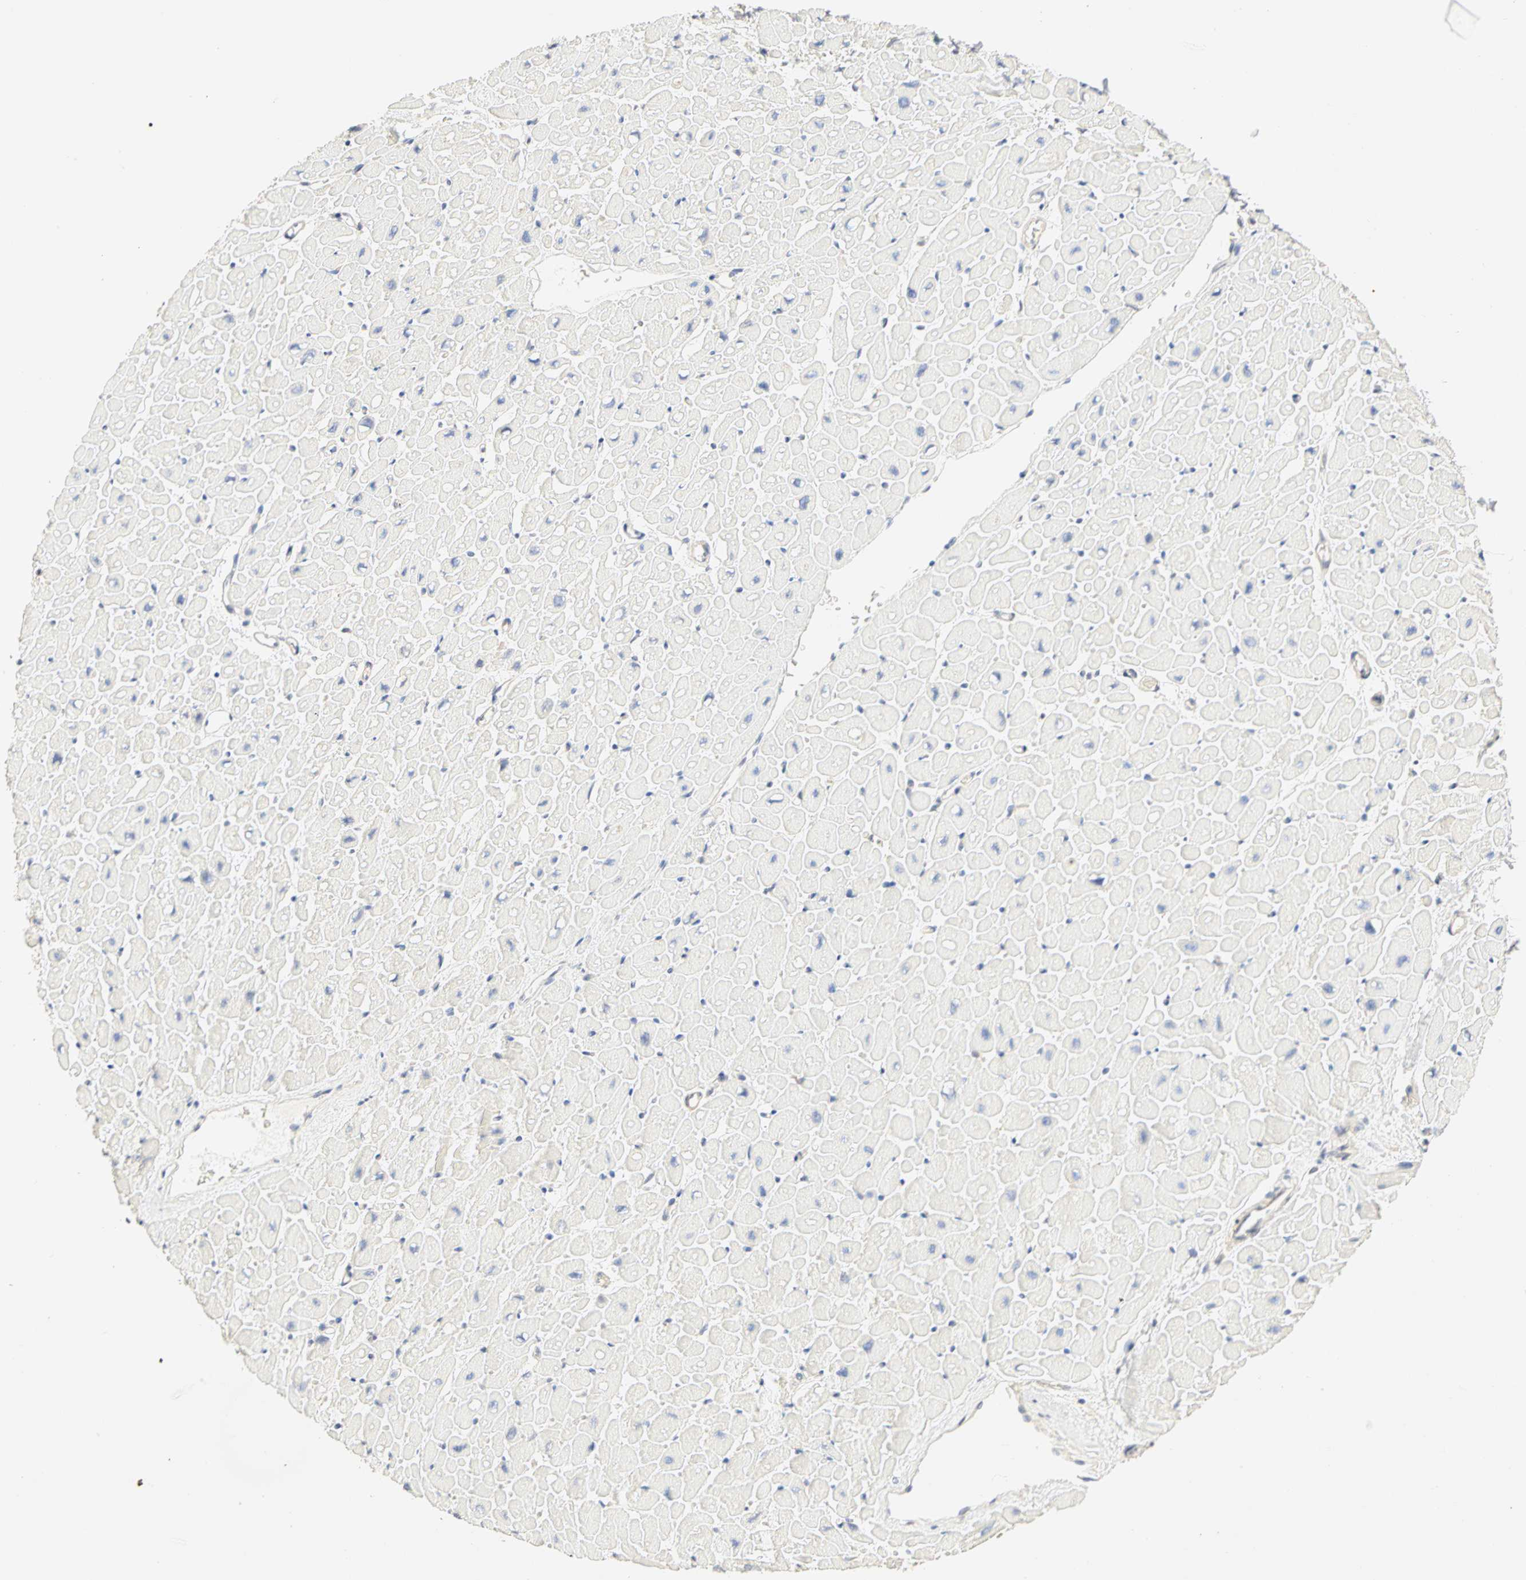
{"staining": {"intensity": "negative", "quantity": "none", "location": "none"}, "tissue": "heart muscle", "cell_type": "Cardiomyocytes", "image_type": "normal", "snomed": [{"axis": "morphology", "description": "Normal tissue, NOS"}, {"axis": "topography", "description": "Heart"}], "caption": "Protein analysis of normal heart muscle shows no significant positivity in cardiomyocytes. (DAB immunohistochemistry (IHC), high magnification).", "gene": "GNRH2", "patient": {"sex": "male", "age": 45}}